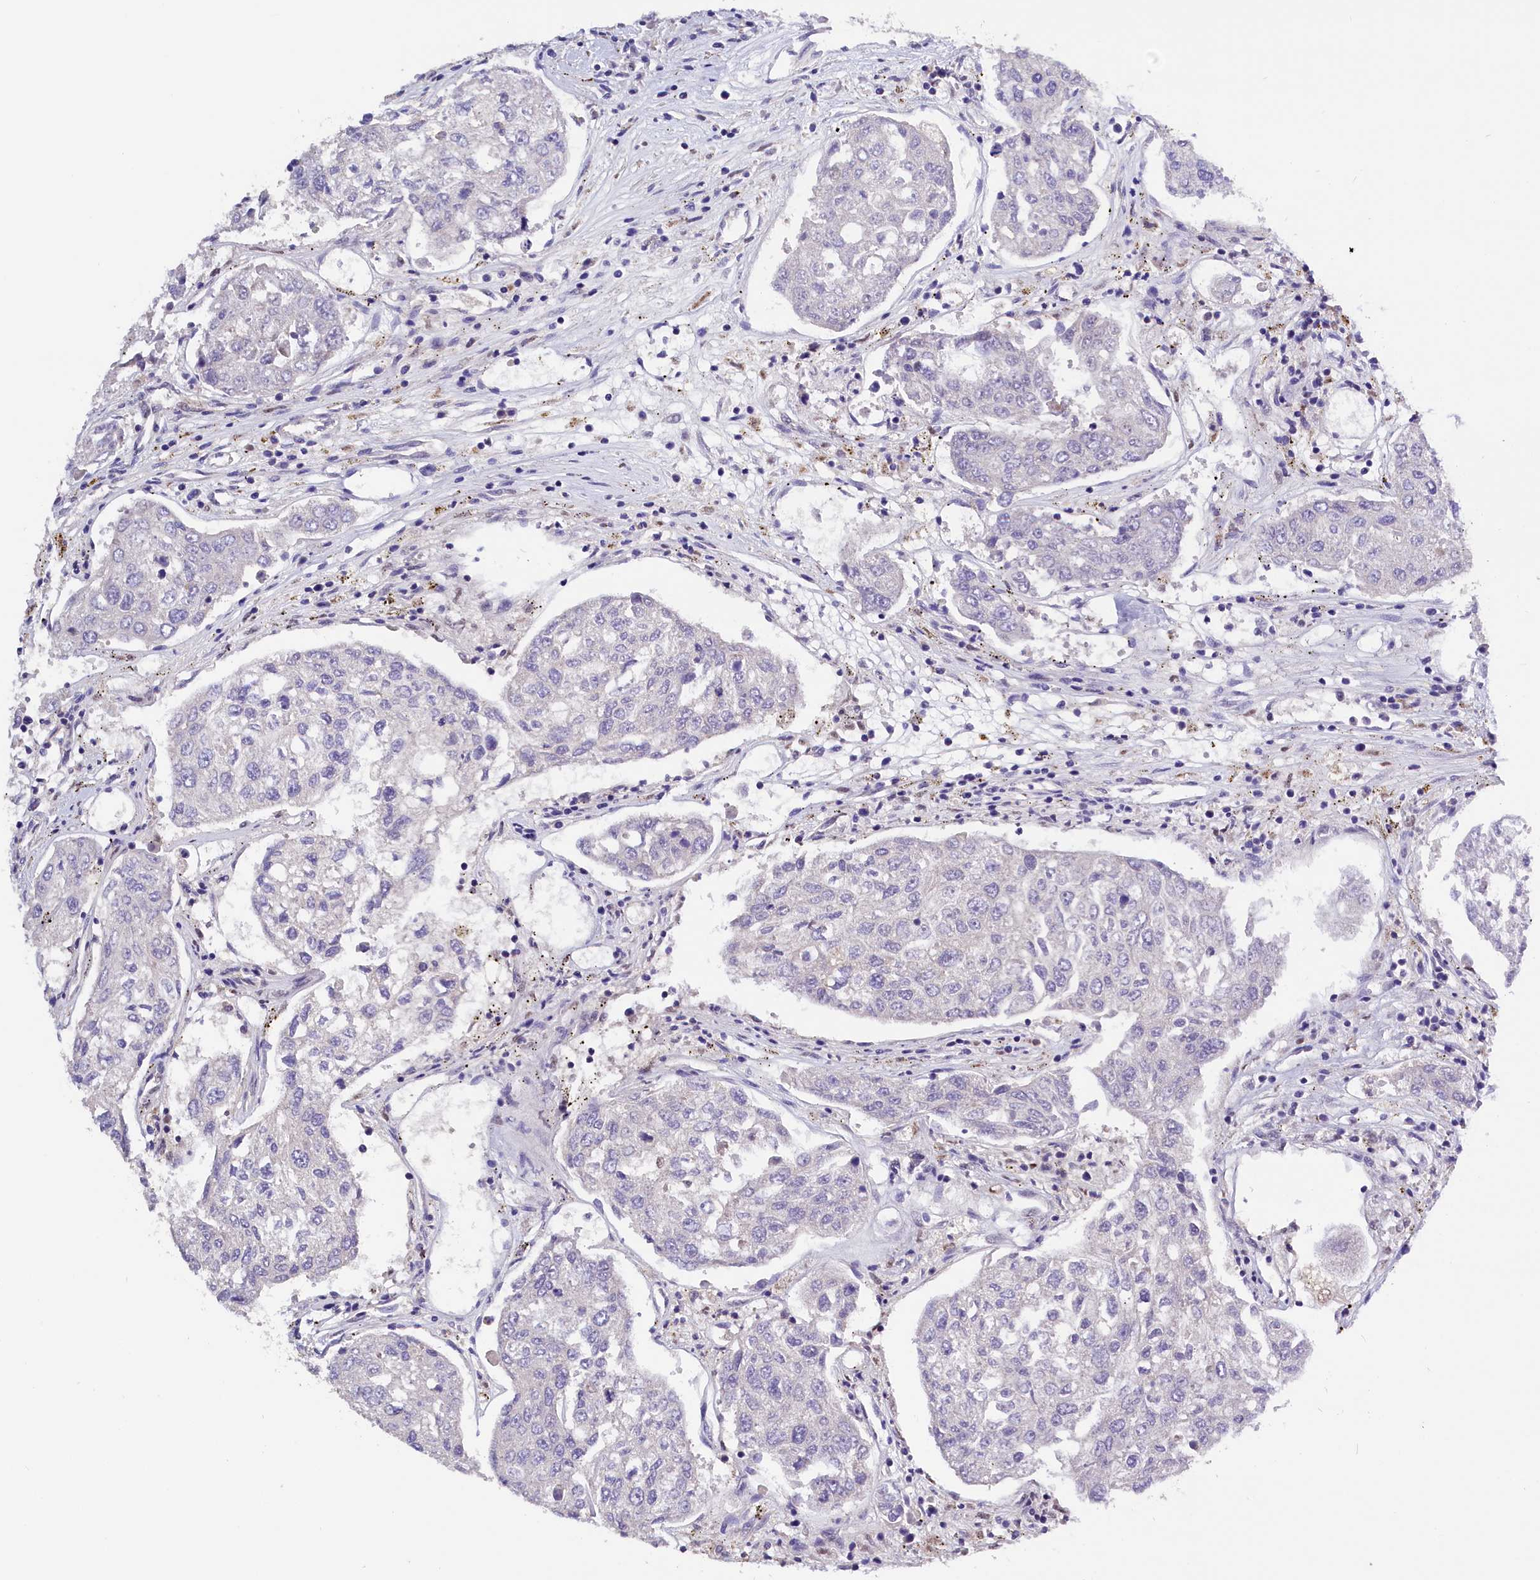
{"staining": {"intensity": "negative", "quantity": "none", "location": "none"}, "tissue": "urothelial cancer", "cell_type": "Tumor cells", "image_type": "cancer", "snomed": [{"axis": "morphology", "description": "Urothelial carcinoma, High grade"}, {"axis": "topography", "description": "Lymph node"}, {"axis": "topography", "description": "Urinary bladder"}], "caption": "A micrograph of urothelial cancer stained for a protein reveals no brown staining in tumor cells.", "gene": "BTBD9", "patient": {"sex": "male", "age": 51}}